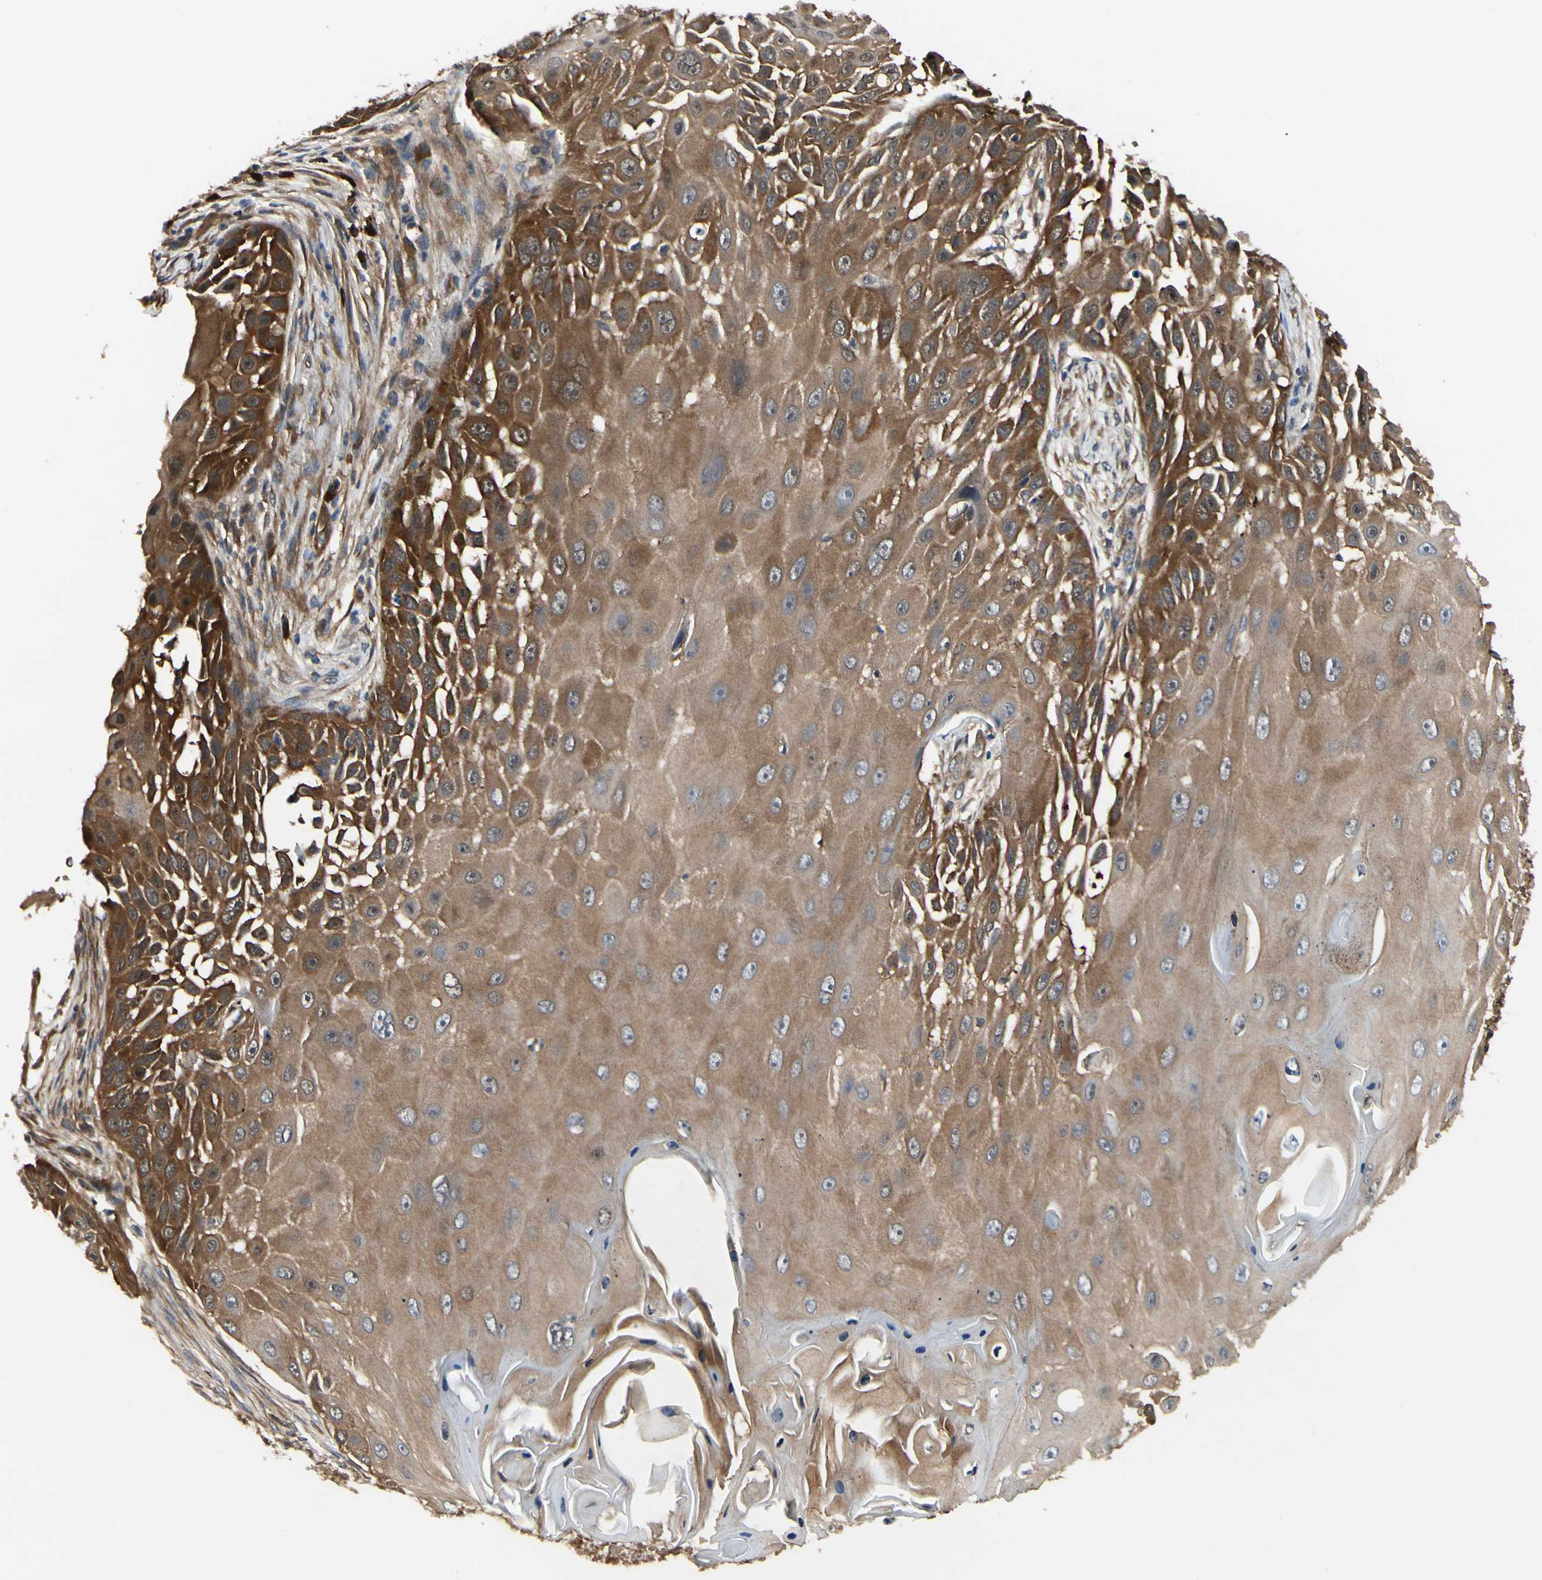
{"staining": {"intensity": "strong", "quantity": ">75%", "location": "cytoplasmic/membranous"}, "tissue": "skin cancer", "cell_type": "Tumor cells", "image_type": "cancer", "snomed": [{"axis": "morphology", "description": "Squamous cell carcinoma, NOS"}, {"axis": "topography", "description": "Skin"}], "caption": "Strong cytoplasmic/membranous positivity is identified in approximately >75% of tumor cells in skin cancer (squamous cell carcinoma).", "gene": "NME1-NME2", "patient": {"sex": "female", "age": 44}}